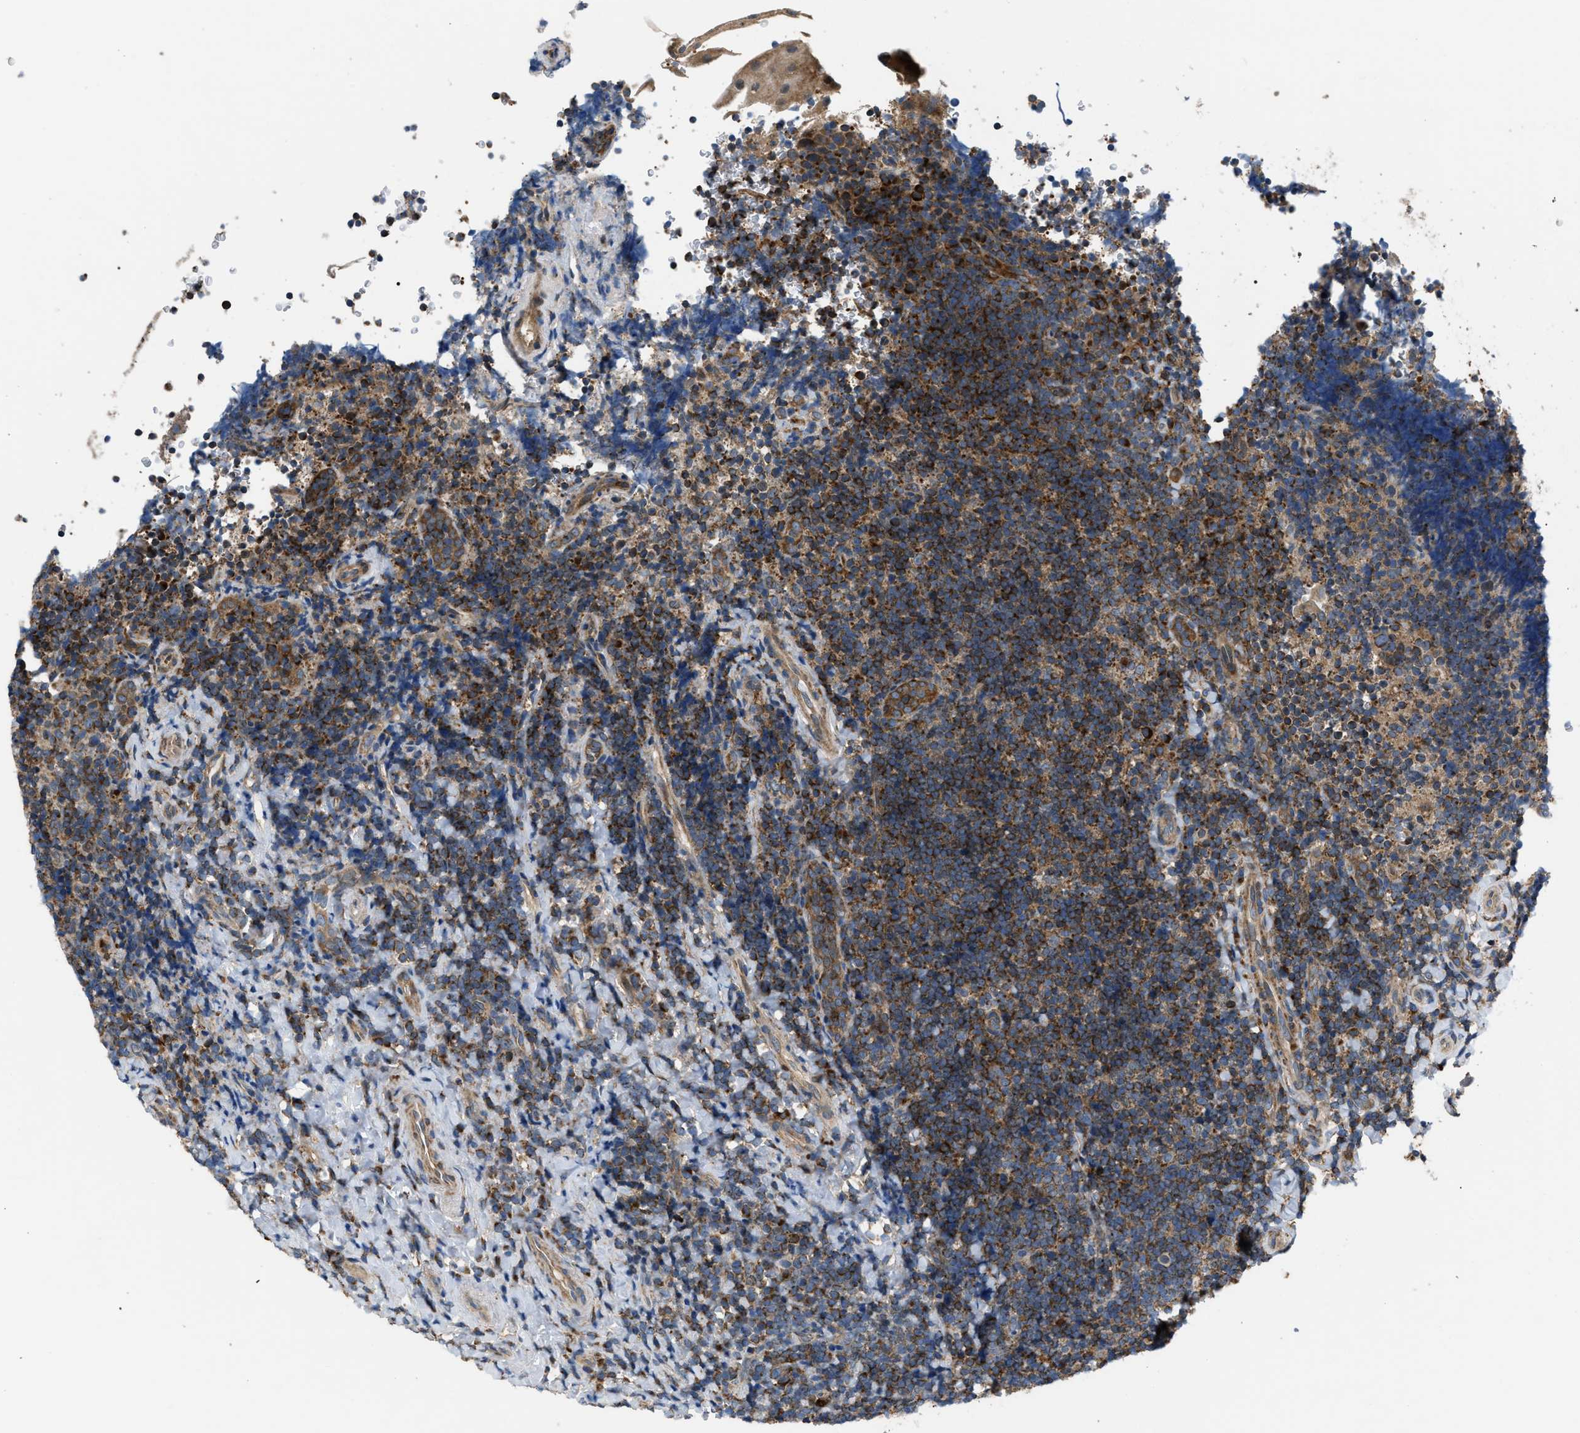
{"staining": {"intensity": "strong", "quantity": ">75%", "location": "cytoplasmic/membranous"}, "tissue": "tonsil", "cell_type": "Germinal center cells", "image_type": "normal", "snomed": [{"axis": "morphology", "description": "Normal tissue, NOS"}, {"axis": "topography", "description": "Tonsil"}], "caption": "This histopathology image reveals normal tonsil stained with immunohistochemistry to label a protein in brown. The cytoplasmic/membranous of germinal center cells show strong positivity for the protein. Nuclei are counter-stained blue.", "gene": "OPTN", "patient": {"sex": "male", "age": 37}}